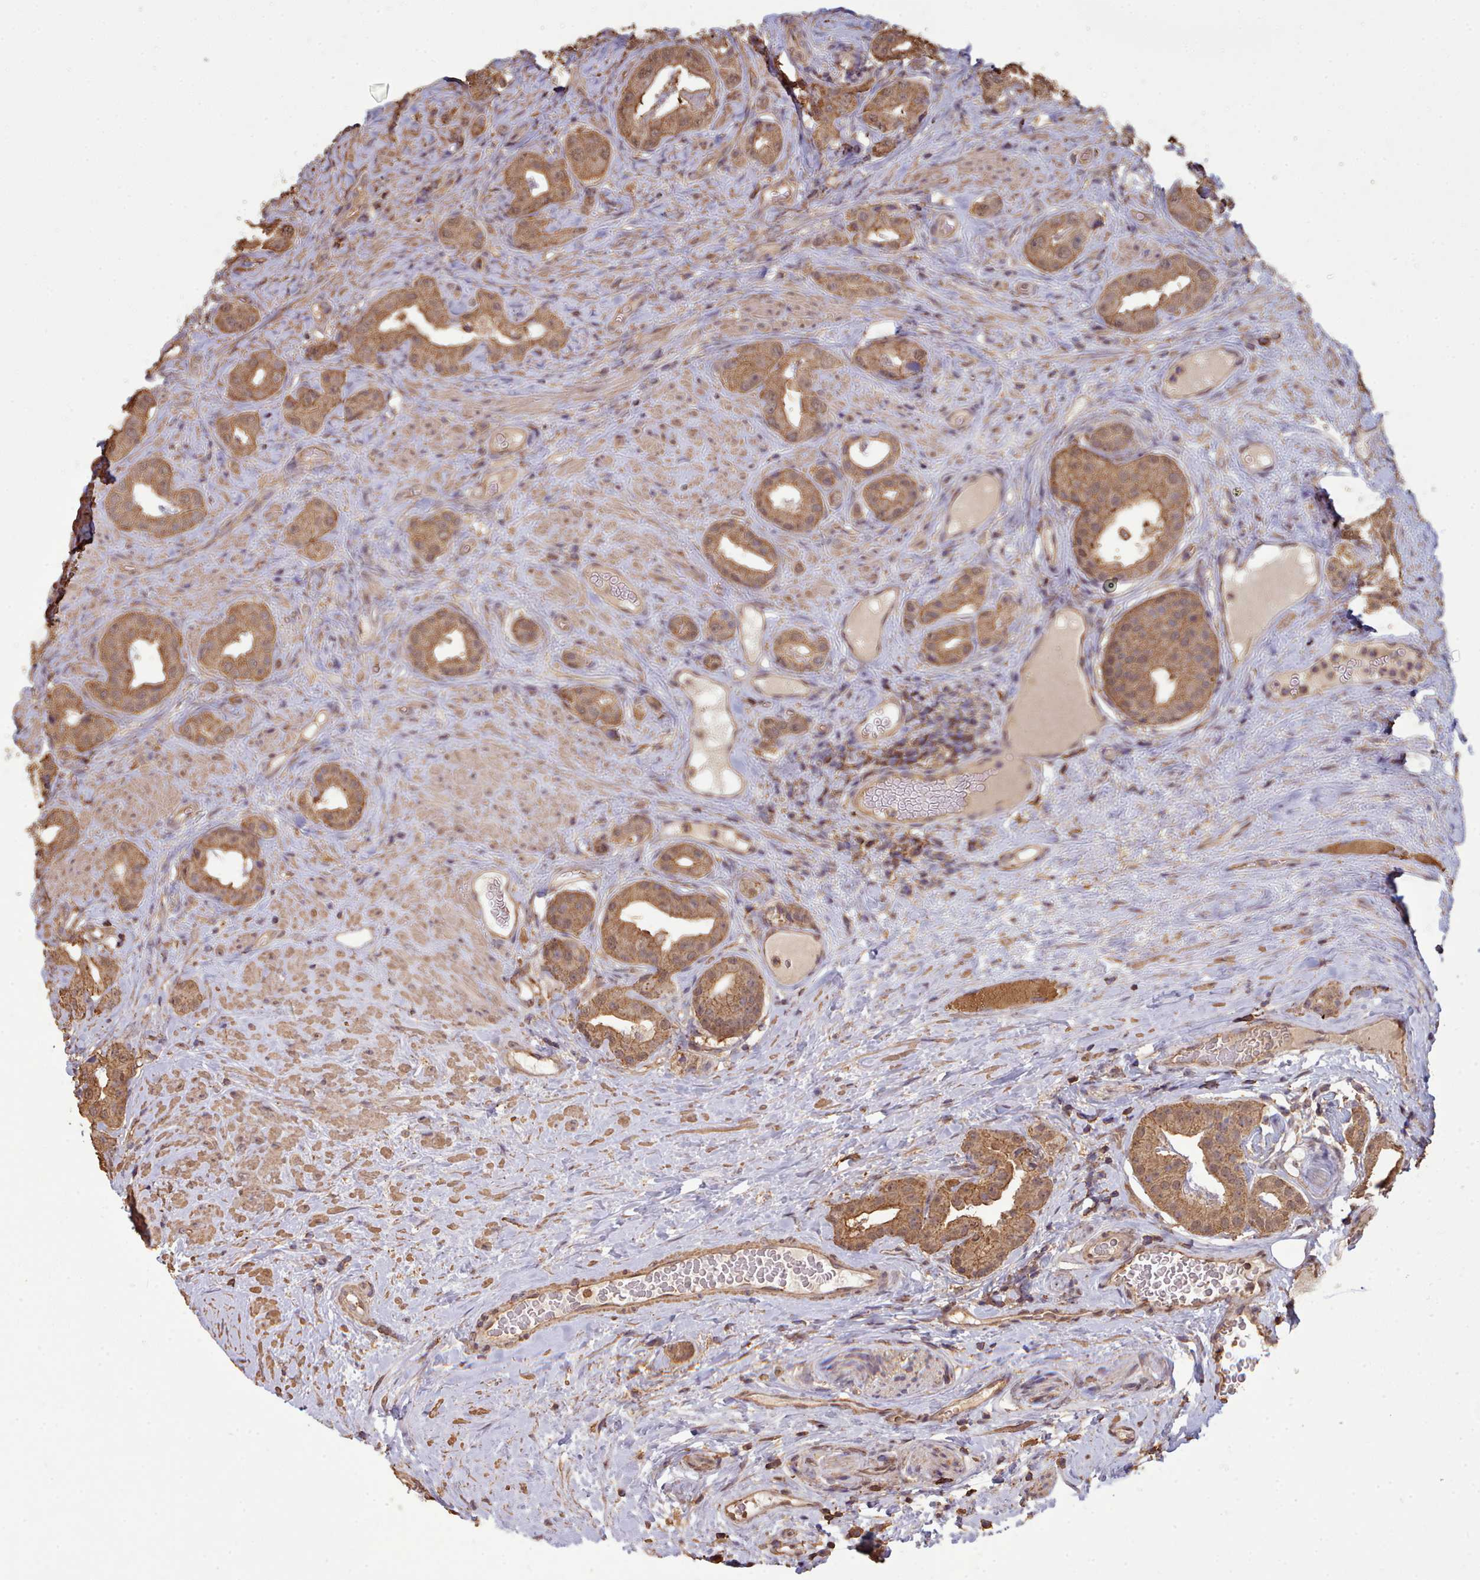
{"staining": {"intensity": "moderate", "quantity": ">75%", "location": "cytoplasmic/membranous"}, "tissue": "prostate cancer", "cell_type": "Tumor cells", "image_type": "cancer", "snomed": [{"axis": "morphology", "description": "Adenocarcinoma, High grade"}, {"axis": "topography", "description": "Prostate"}], "caption": "Tumor cells show moderate cytoplasmic/membranous expression in about >75% of cells in prostate cancer.", "gene": "METRN", "patient": {"sex": "male", "age": 63}}